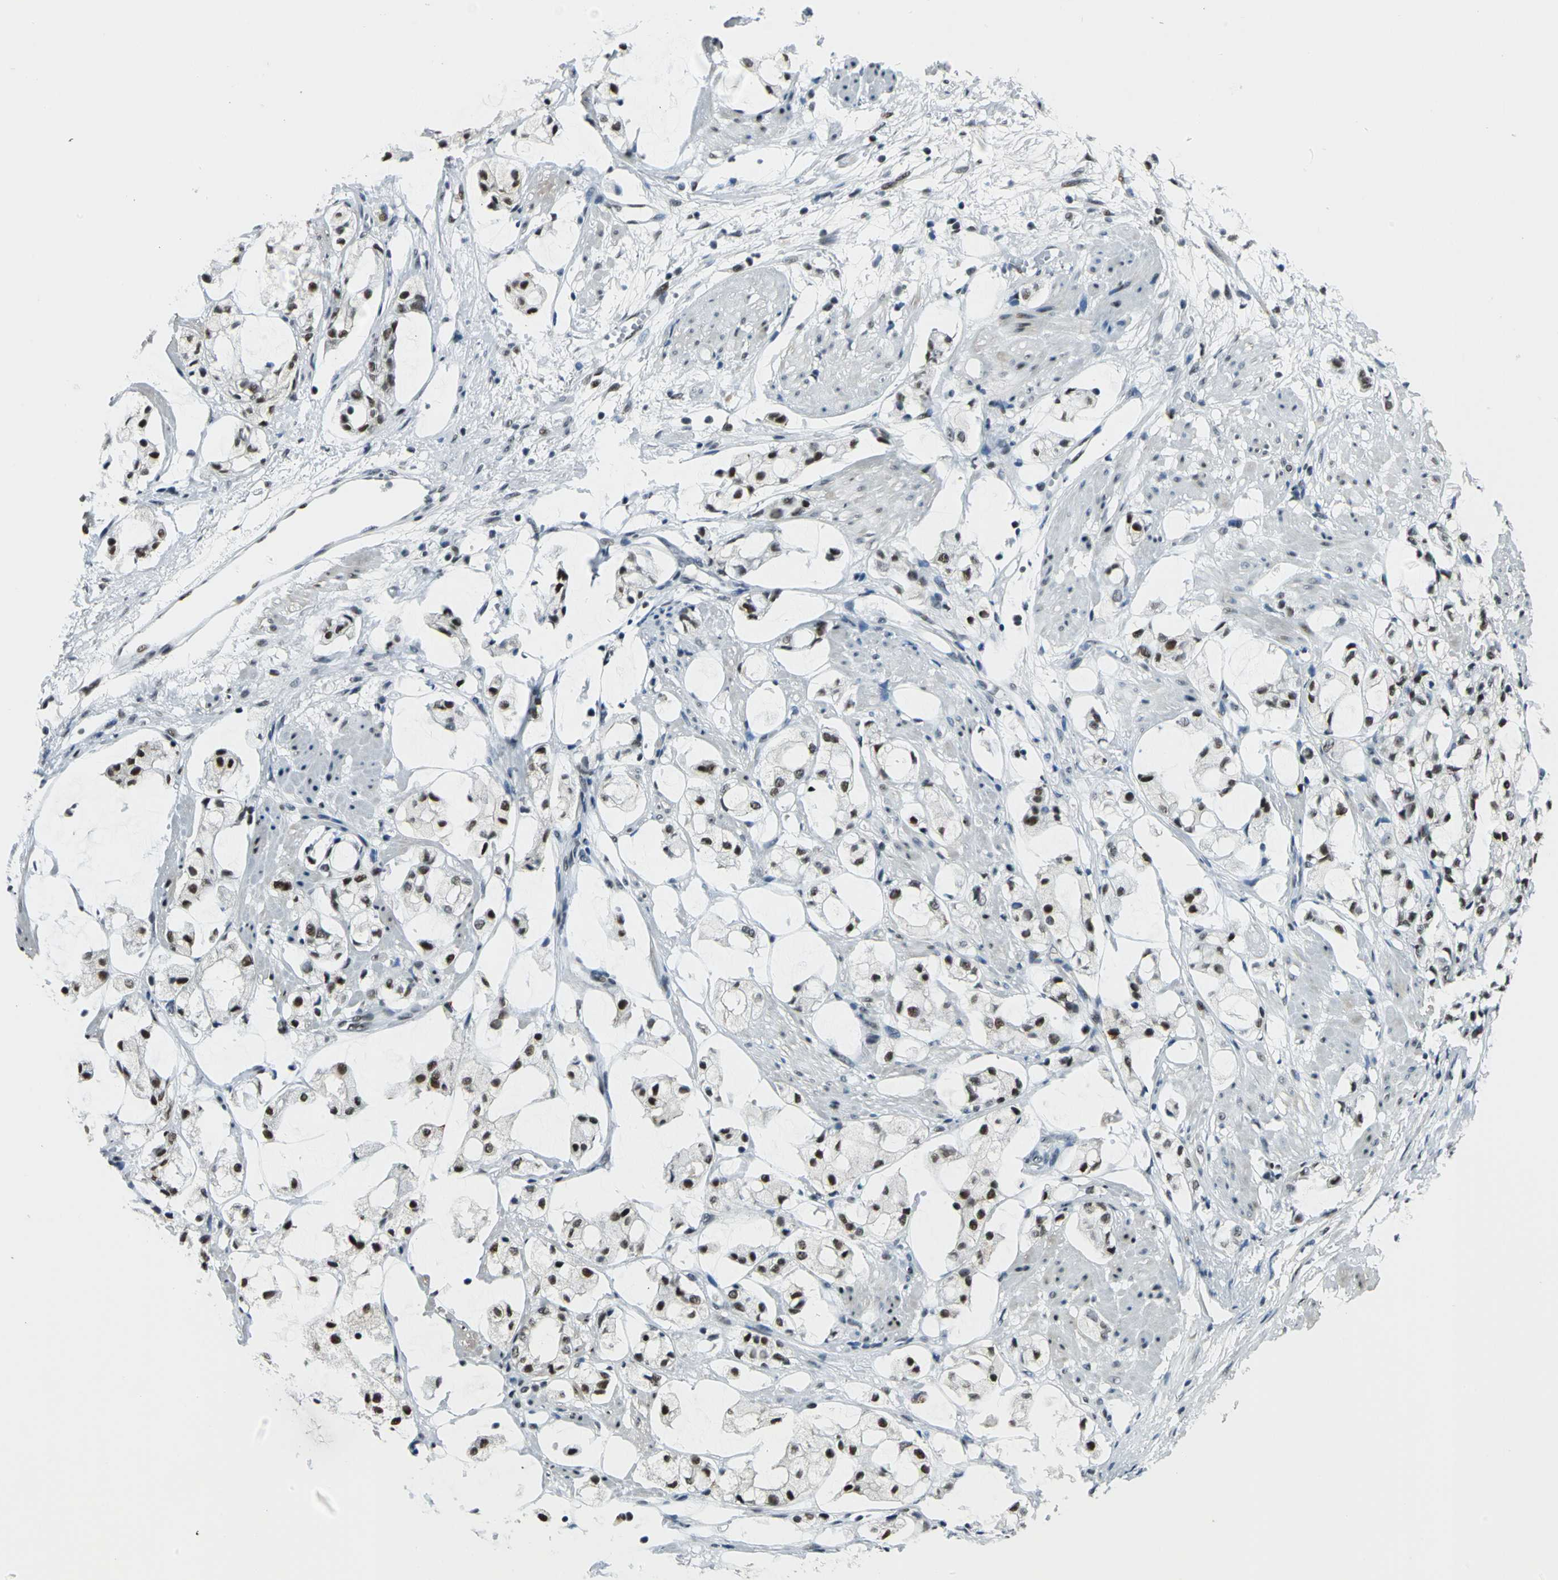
{"staining": {"intensity": "strong", "quantity": ">75%", "location": "nuclear"}, "tissue": "prostate cancer", "cell_type": "Tumor cells", "image_type": "cancer", "snomed": [{"axis": "morphology", "description": "Adenocarcinoma, High grade"}, {"axis": "topography", "description": "Prostate"}], "caption": "Immunohistochemical staining of human prostate adenocarcinoma (high-grade) exhibits high levels of strong nuclear protein expression in about >75% of tumor cells. The protein of interest is stained brown, and the nuclei are stained in blue (DAB IHC with brightfield microscopy, high magnification).", "gene": "KAT6B", "patient": {"sex": "male", "age": 85}}